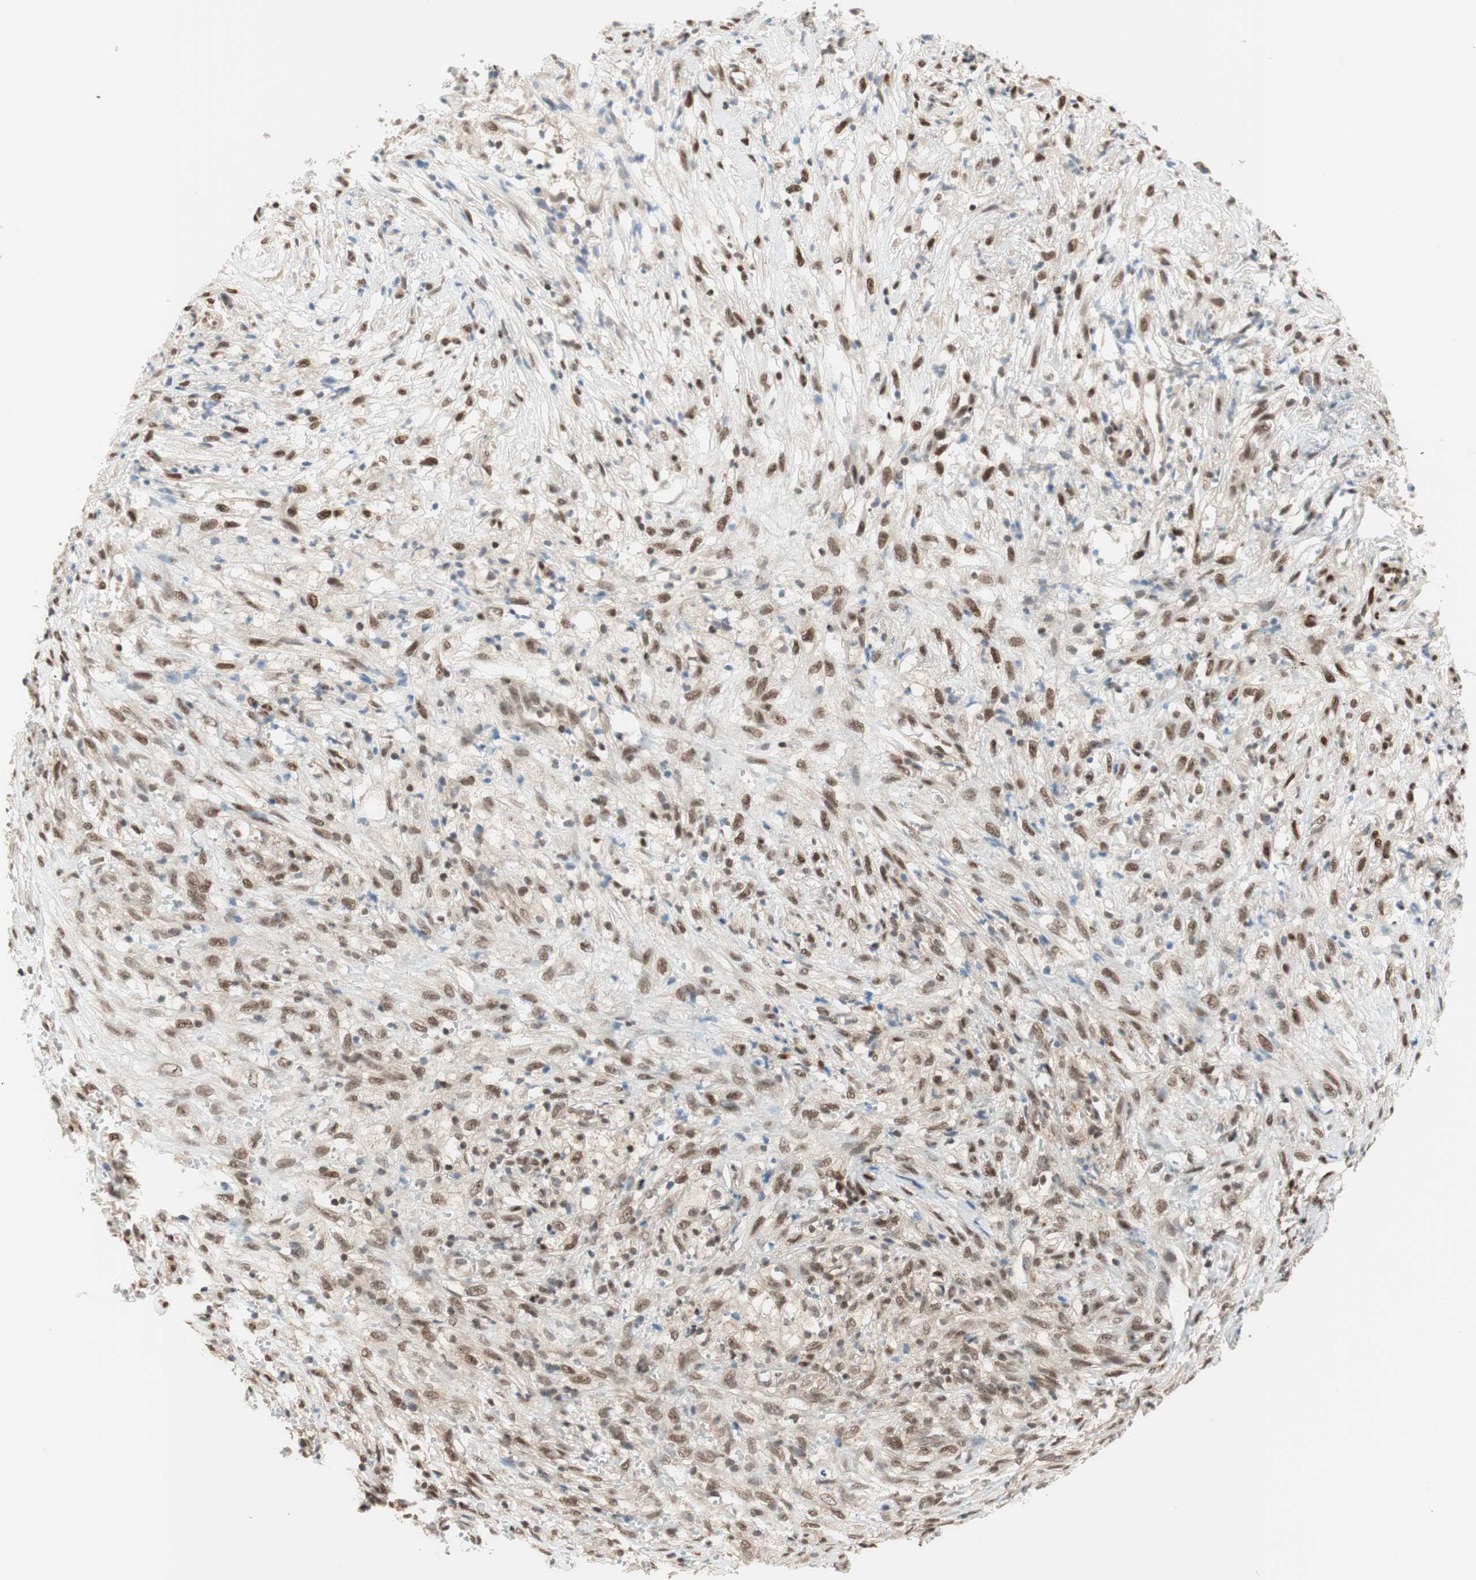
{"staining": {"intensity": "moderate", "quantity": ">75%", "location": "nuclear"}, "tissue": "ovarian cancer", "cell_type": "Tumor cells", "image_type": "cancer", "snomed": [{"axis": "morphology", "description": "Carcinoma, endometroid"}, {"axis": "topography", "description": "Ovary"}], "caption": "Endometroid carcinoma (ovarian) stained with a brown dye reveals moderate nuclear positive staining in approximately >75% of tumor cells.", "gene": "UBE2I", "patient": {"sex": "female", "age": 42}}